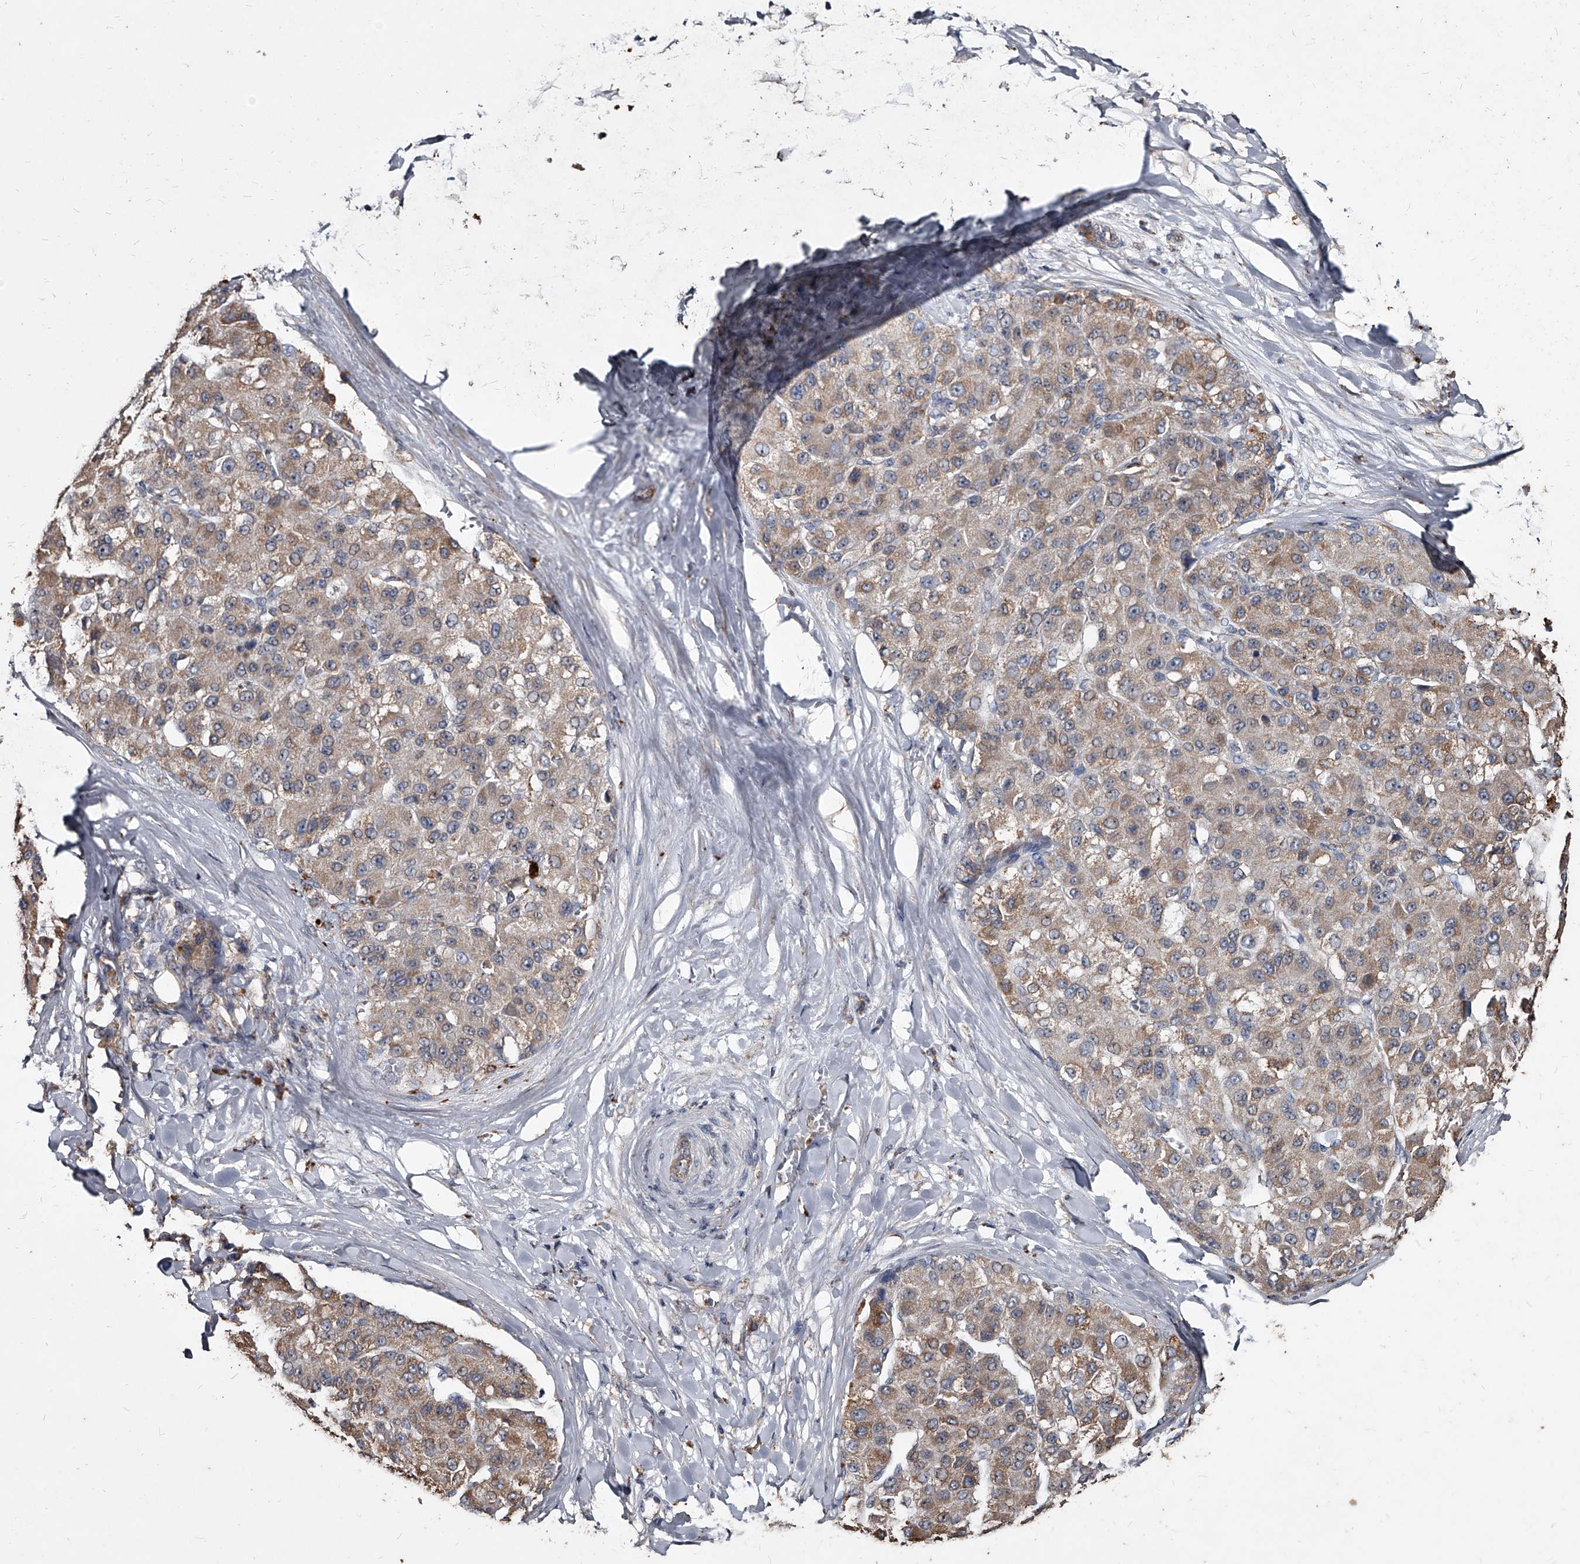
{"staining": {"intensity": "weak", "quantity": ">75%", "location": "cytoplasmic/membranous"}, "tissue": "liver cancer", "cell_type": "Tumor cells", "image_type": "cancer", "snomed": [{"axis": "morphology", "description": "Carcinoma, Hepatocellular, NOS"}, {"axis": "topography", "description": "Liver"}], "caption": "Protein expression analysis of human hepatocellular carcinoma (liver) reveals weak cytoplasmic/membranous positivity in about >75% of tumor cells.", "gene": "GPR183", "patient": {"sex": "male", "age": 80}}